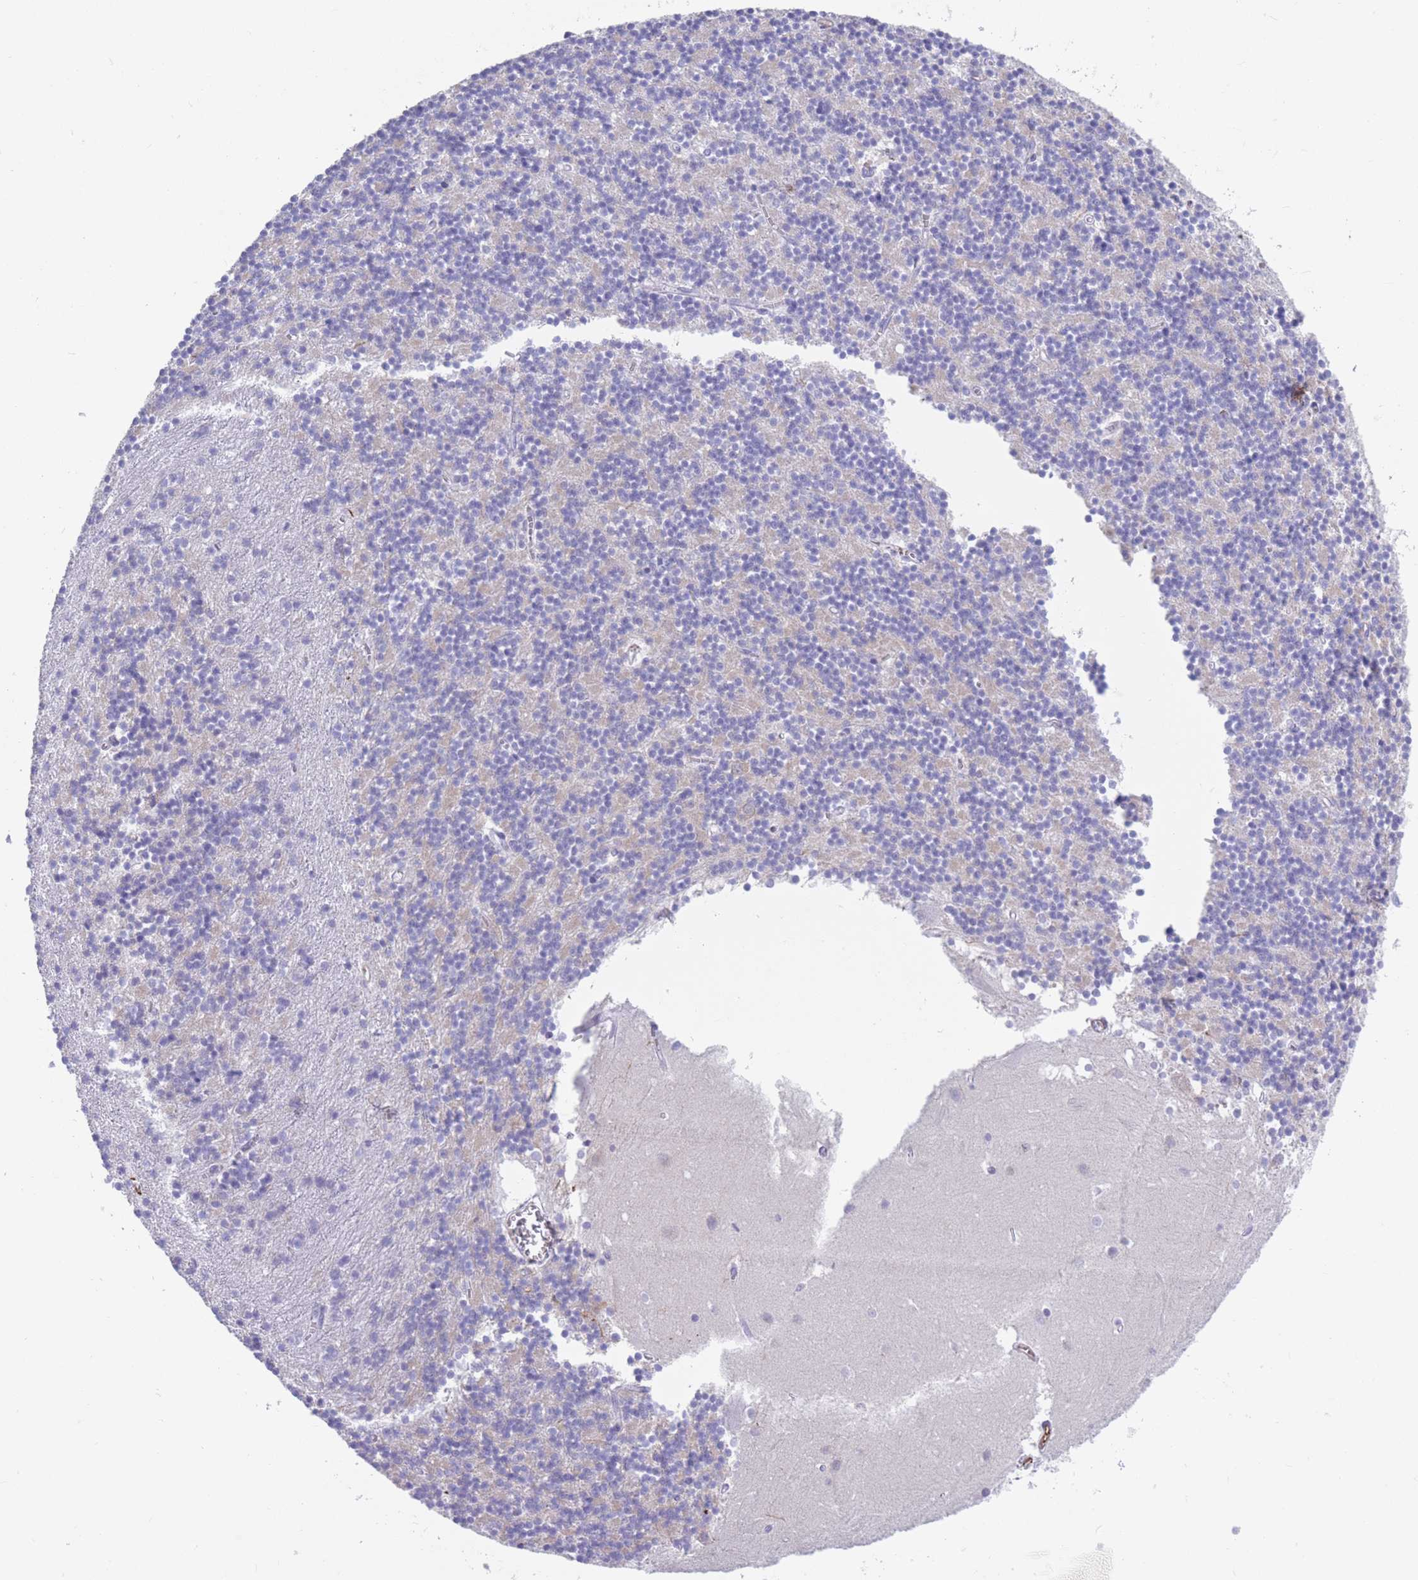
{"staining": {"intensity": "negative", "quantity": "none", "location": "none"}, "tissue": "cerebellum", "cell_type": "Cells in granular layer", "image_type": "normal", "snomed": [{"axis": "morphology", "description": "Normal tissue, NOS"}, {"axis": "topography", "description": "Cerebellum"}], "caption": "Cells in granular layer show no significant protein staining in benign cerebellum. (Stains: DAB (3,3'-diaminobenzidine) immunohistochemistry with hematoxylin counter stain, Microscopy: brightfield microscopy at high magnification).", "gene": "DPYD", "patient": {"sex": "male", "age": 54}}